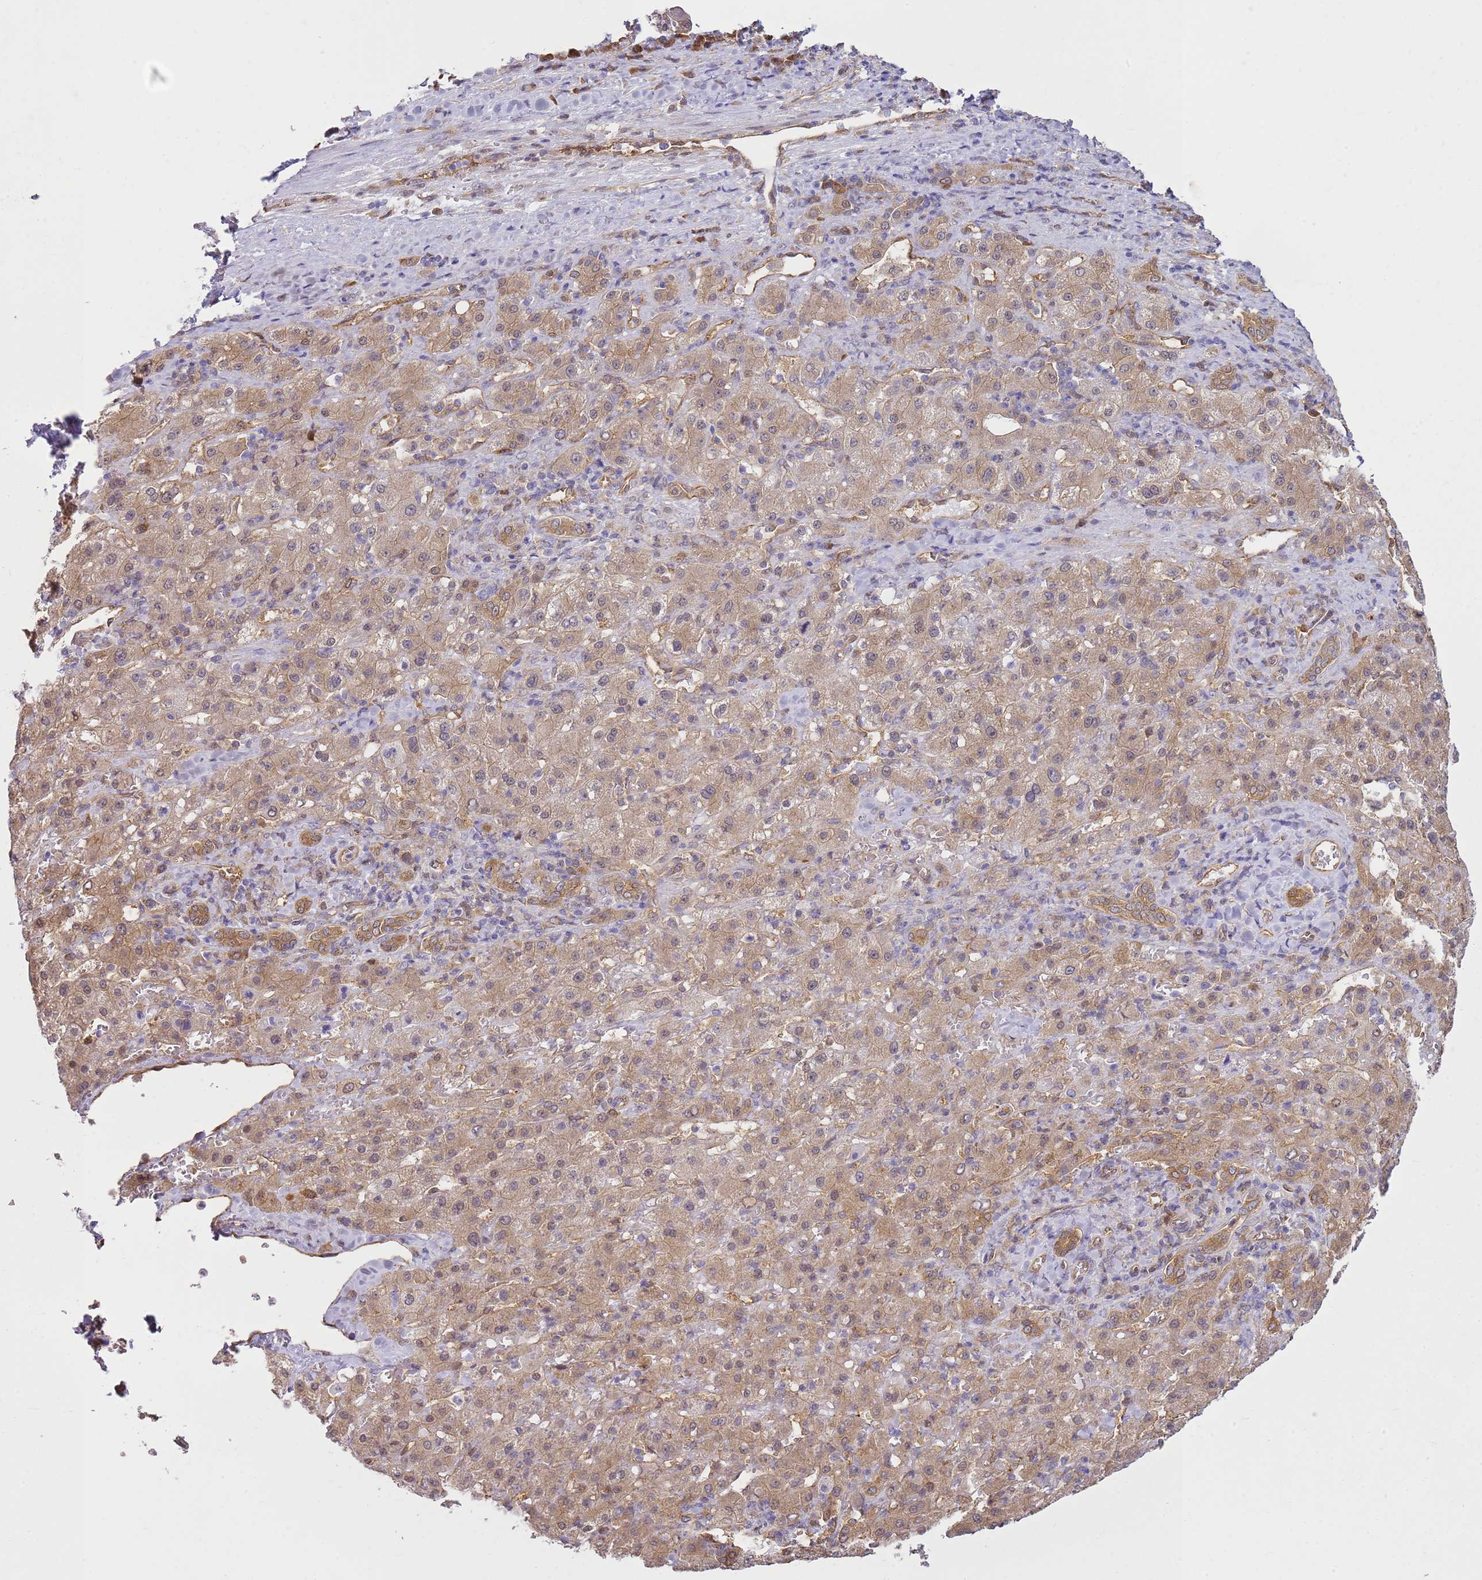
{"staining": {"intensity": "weak", "quantity": "25%-75%", "location": "cytoplasmic/membranous"}, "tissue": "liver cancer", "cell_type": "Tumor cells", "image_type": "cancer", "snomed": [{"axis": "morphology", "description": "Carcinoma, Hepatocellular, NOS"}, {"axis": "topography", "description": "Liver"}], "caption": "A photomicrograph of human hepatocellular carcinoma (liver) stained for a protein exhibits weak cytoplasmic/membranous brown staining in tumor cells. The staining is performed using DAB brown chromogen to label protein expression. The nuclei are counter-stained blue using hematoxylin.", "gene": "YWHAE", "patient": {"sex": "female", "age": 58}}